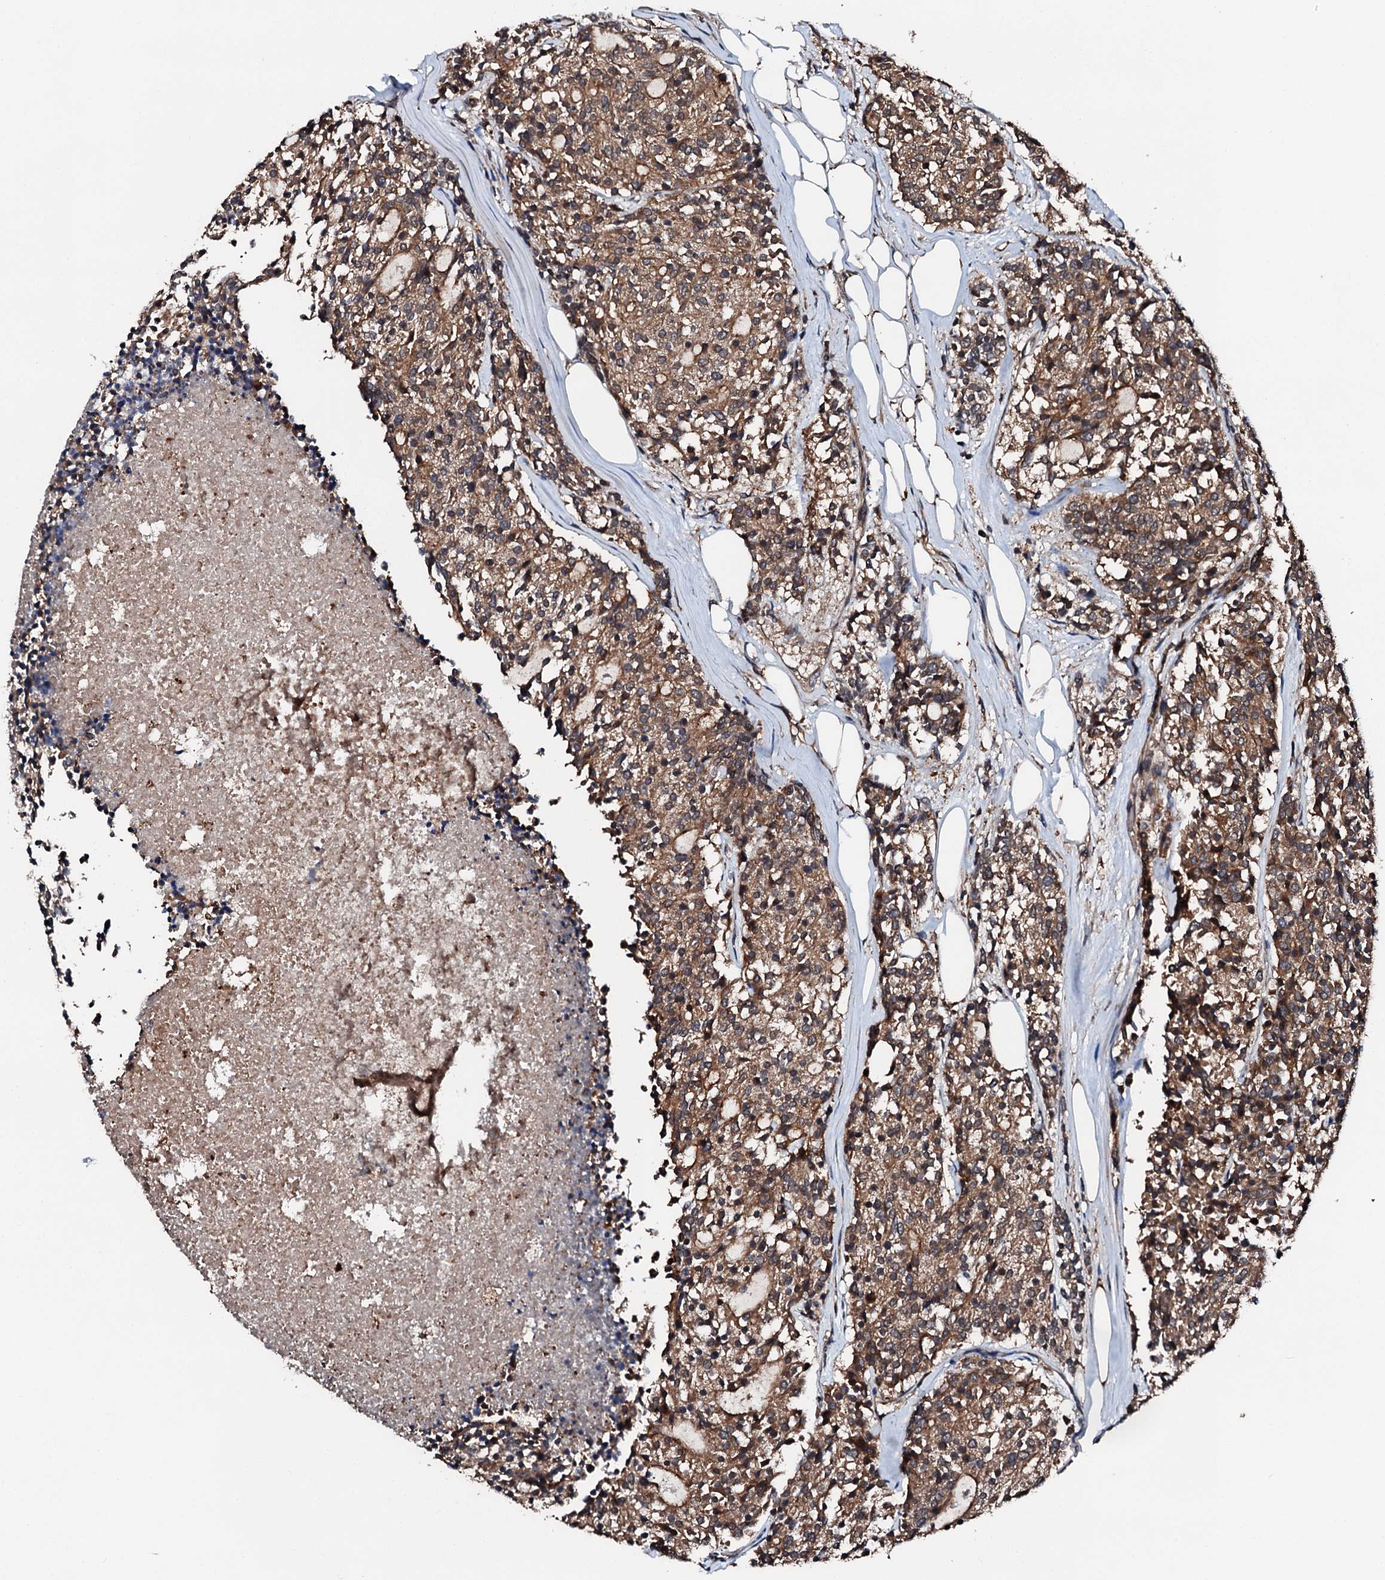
{"staining": {"intensity": "moderate", "quantity": ">75%", "location": "cytoplasmic/membranous"}, "tissue": "carcinoid", "cell_type": "Tumor cells", "image_type": "cancer", "snomed": [{"axis": "morphology", "description": "Carcinoid, malignant, NOS"}, {"axis": "topography", "description": "Pancreas"}], "caption": "Immunohistochemistry (IHC) (DAB (3,3'-diaminobenzidine)) staining of human carcinoid displays moderate cytoplasmic/membranous protein positivity in about >75% of tumor cells.", "gene": "FGD4", "patient": {"sex": "female", "age": 54}}